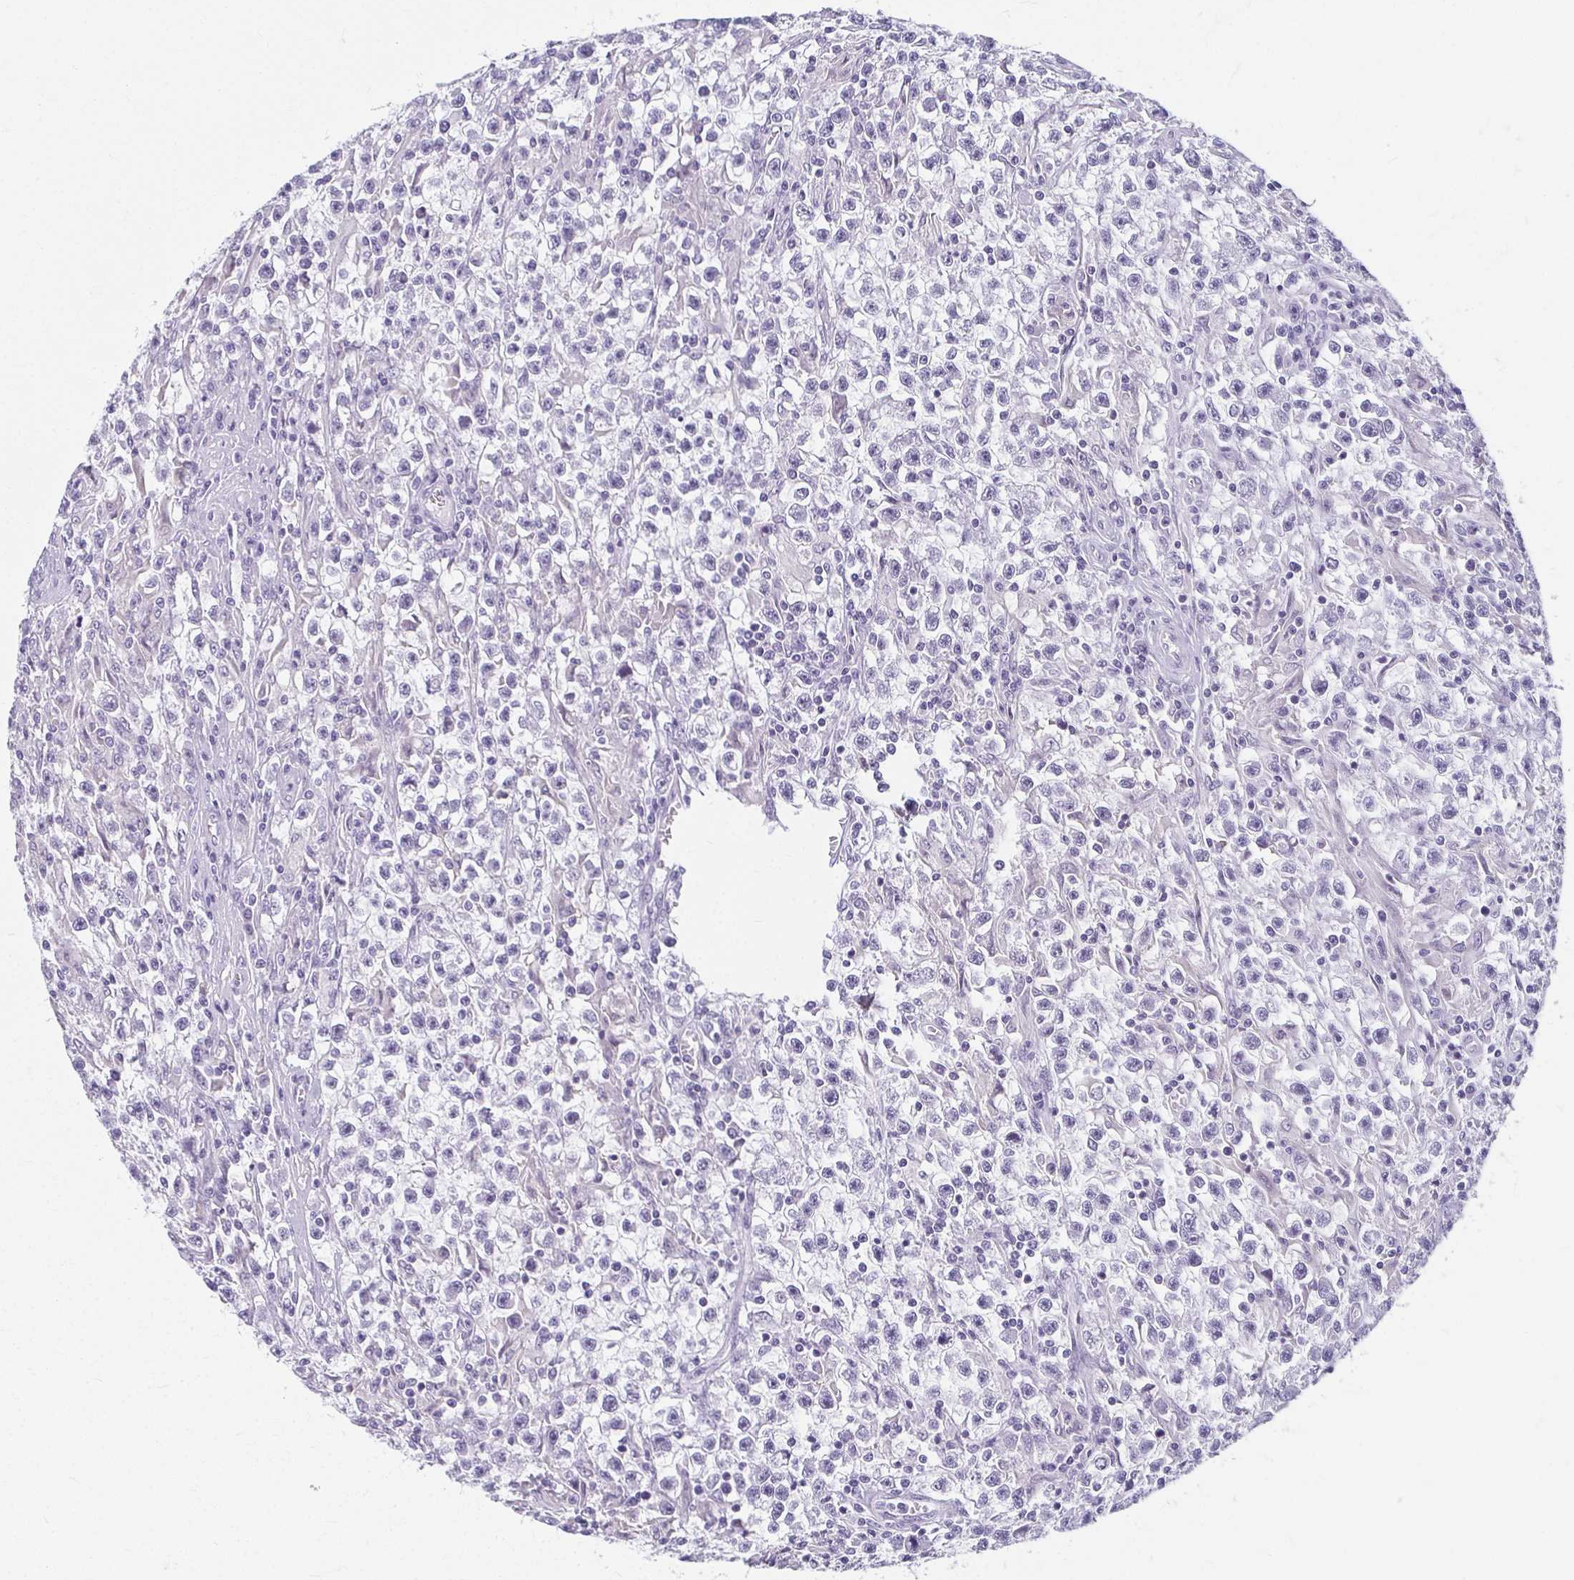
{"staining": {"intensity": "negative", "quantity": "none", "location": "none"}, "tissue": "testis cancer", "cell_type": "Tumor cells", "image_type": "cancer", "snomed": [{"axis": "morphology", "description": "Seminoma, NOS"}, {"axis": "topography", "description": "Testis"}], "caption": "Testis seminoma was stained to show a protein in brown. There is no significant staining in tumor cells. (DAB (3,3'-diaminobenzidine) immunohistochemistry, high magnification).", "gene": "MOBP", "patient": {"sex": "male", "age": 31}}